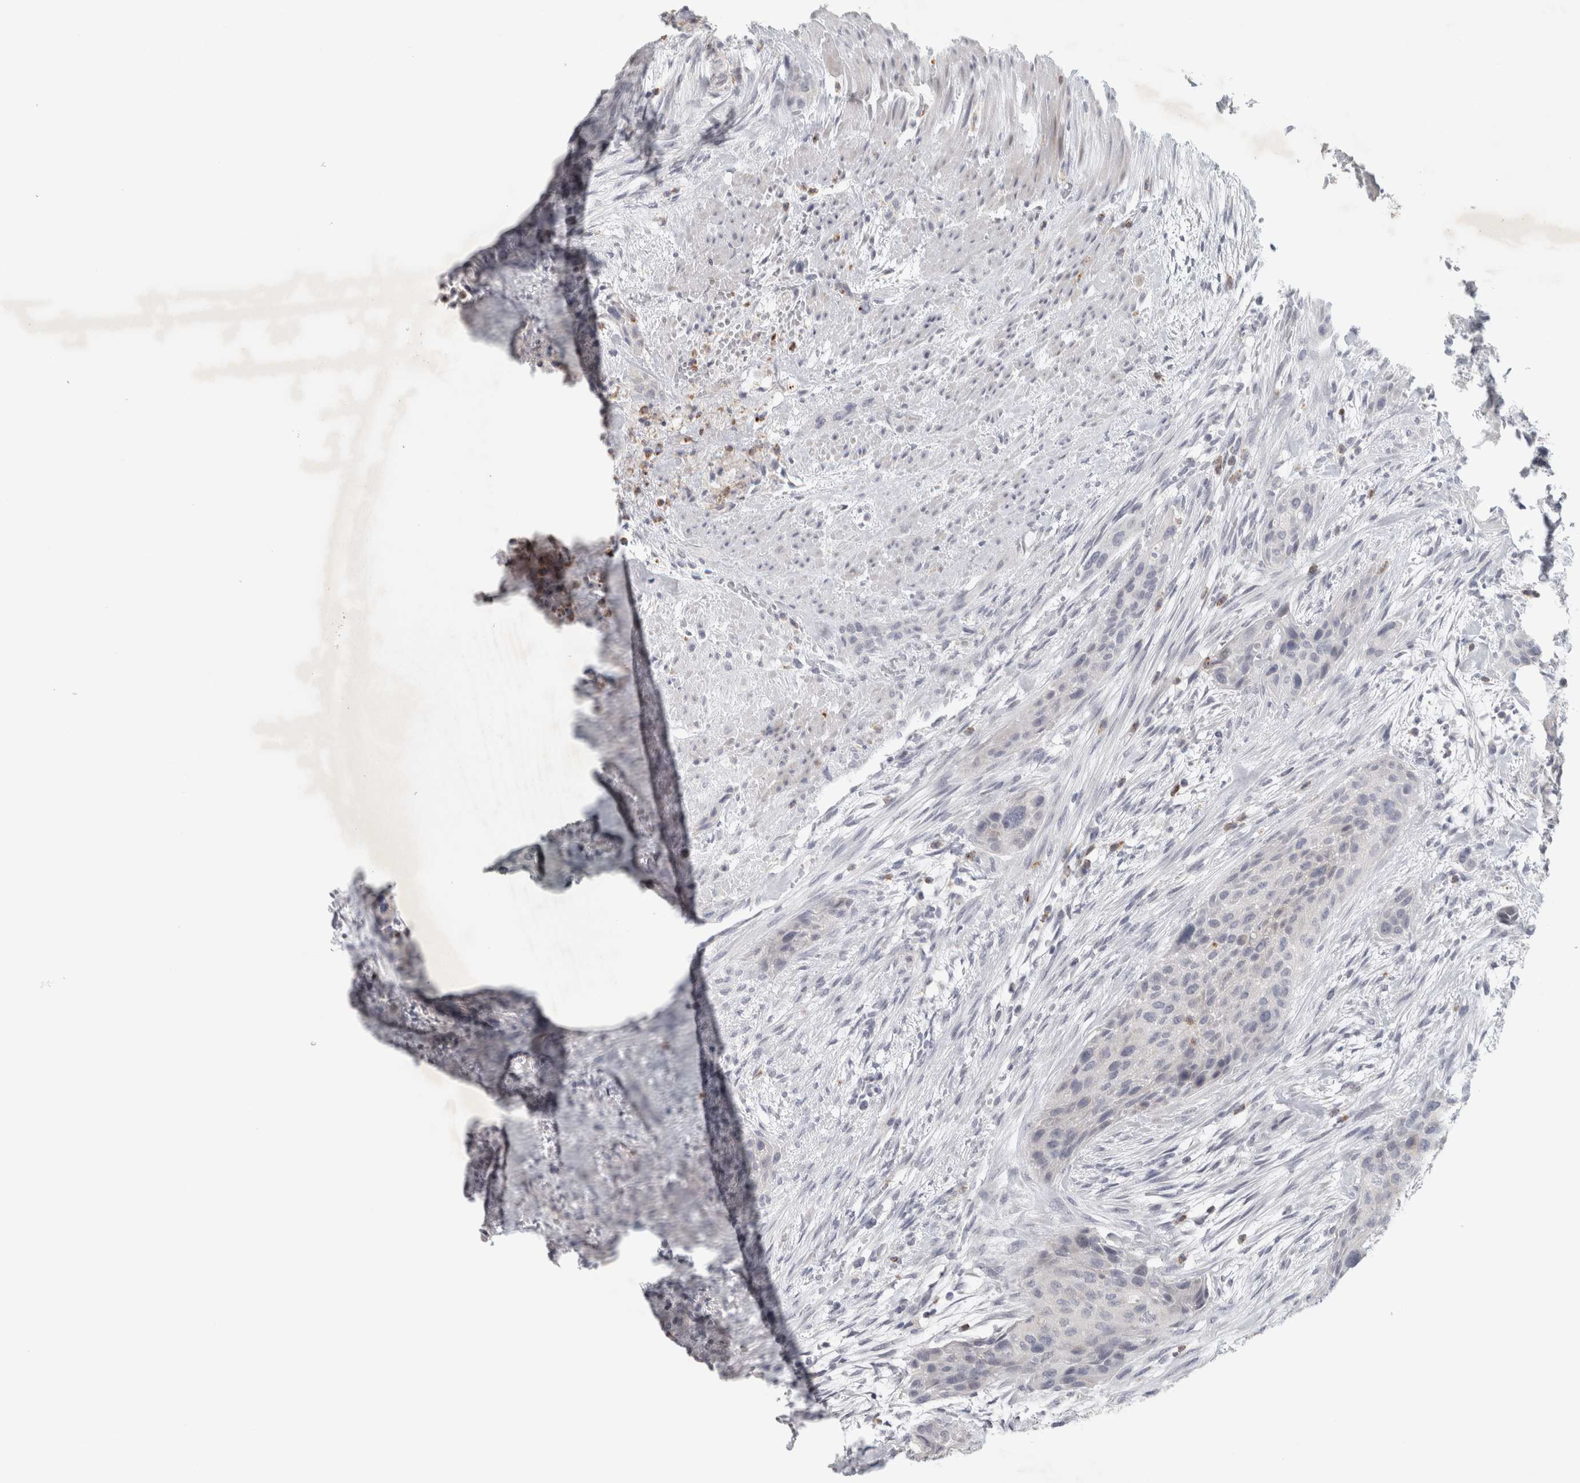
{"staining": {"intensity": "negative", "quantity": "none", "location": "none"}, "tissue": "urothelial cancer", "cell_type": "Tumor cells", "image_type": "cancer", "snomed": [{"axis": "morphology", "description": "Urothelial carcinoma, High grade"}, {"axis": "topography", "description": "Urinary bladder"}], "caption": "High power microscopy micrograph of an immunohistochemistry (IHC) photomicrograph of urothelial cancer, revealing no significant staining in tumor cells.", "gene": "PTPRN2", "patient": {"sex": "male", "age": 35}}